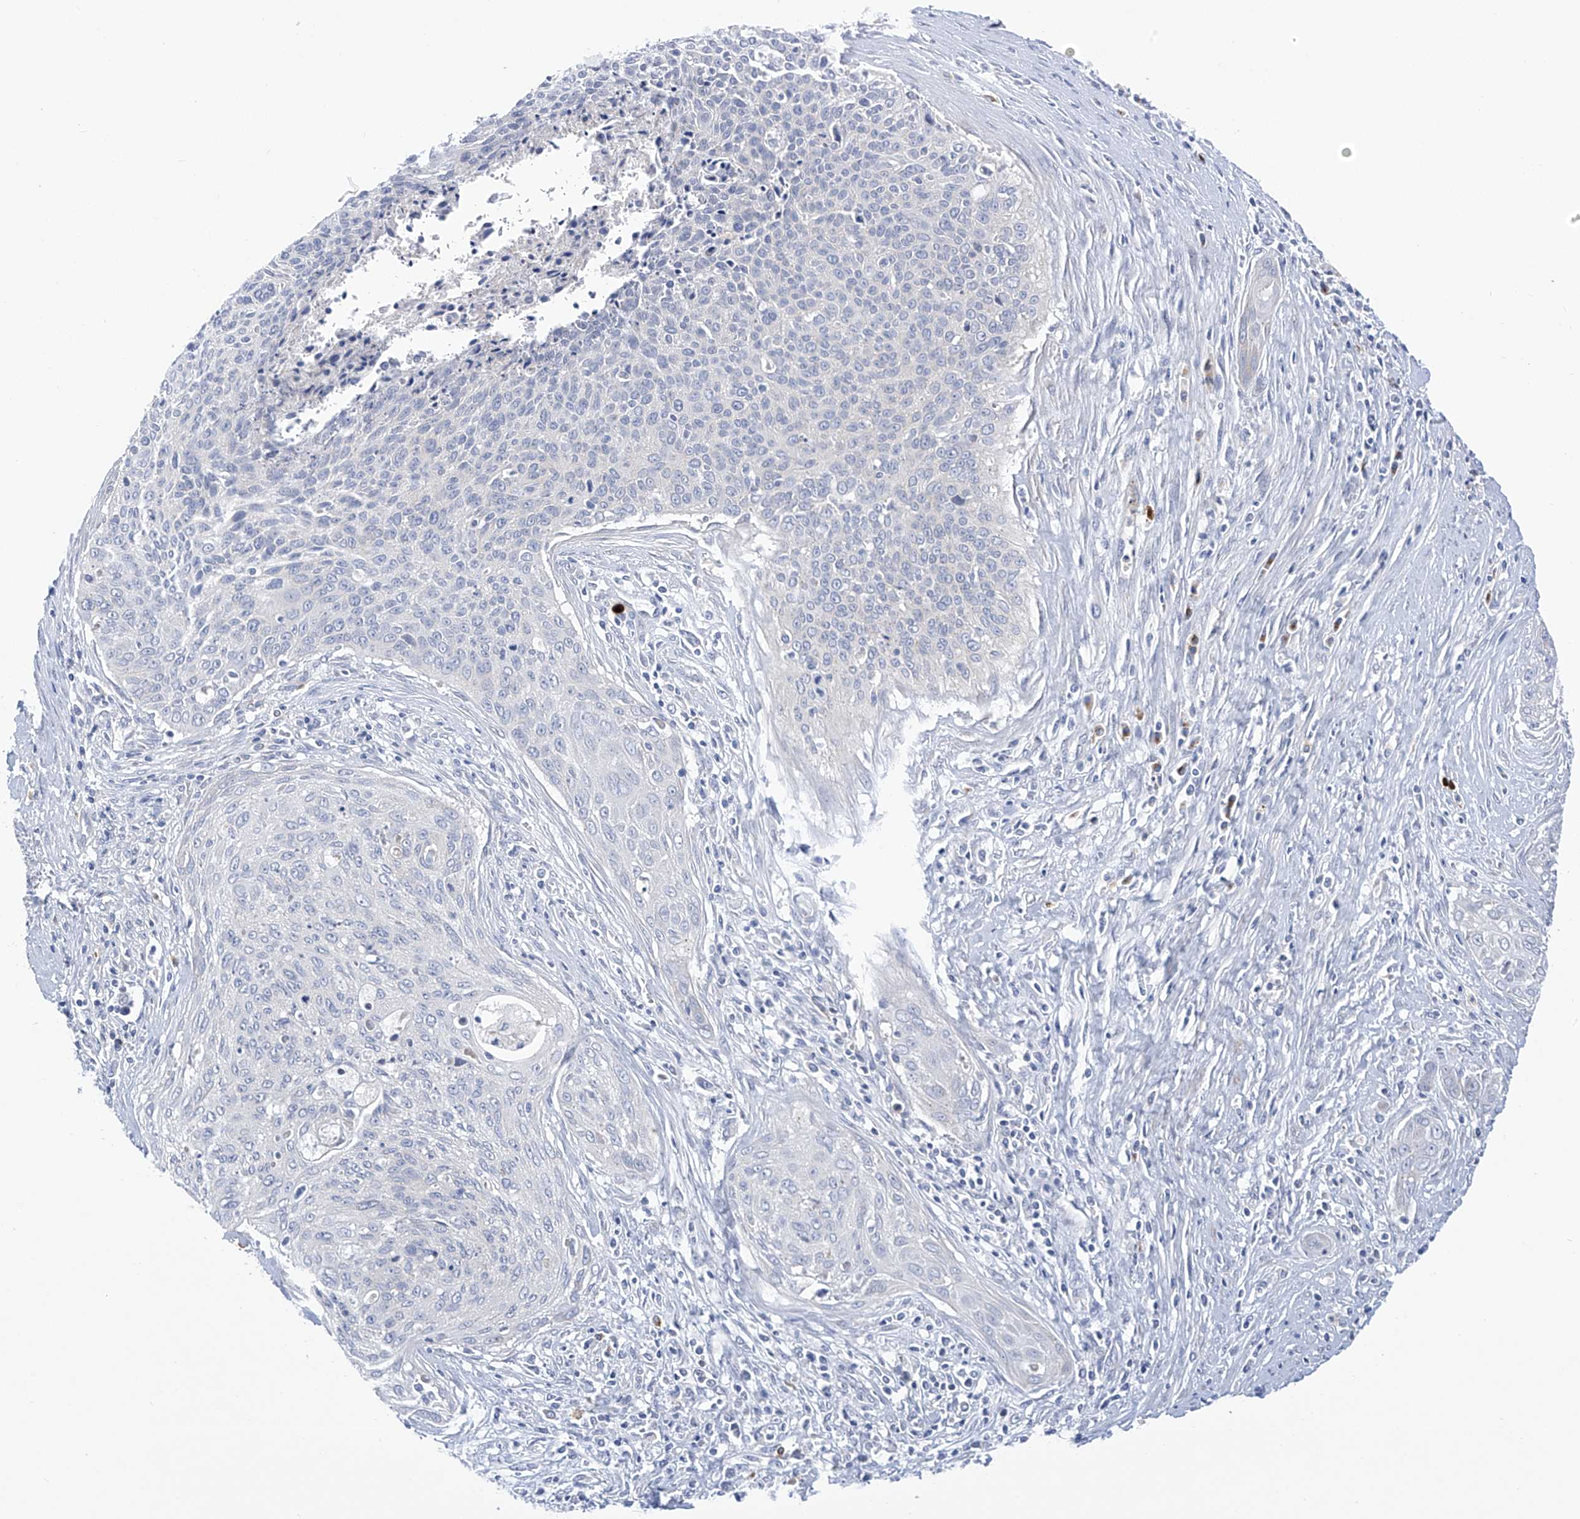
{"staining": {"intensity": "negative", "quantity": "none", "location": "none"}, "tissue": "cervical cancer", "cell_type": "Tumor cells", "image_type": "cancer", "snomed": [{"axis": "morphology", "description": "Squamous cell carcinoma, NOS"}, {"axis": "topography", "description": "Cervix"}], "caption": "Immunohistochemistry (IHC) of human cervical squamous cell carcinoma reveals no positivity in tumor cells. (DAB immunohistochemistry with hematoxylin counter stain).", "gene": "SLCO4A1", "patient": {"sex": "female", "age": 55}}